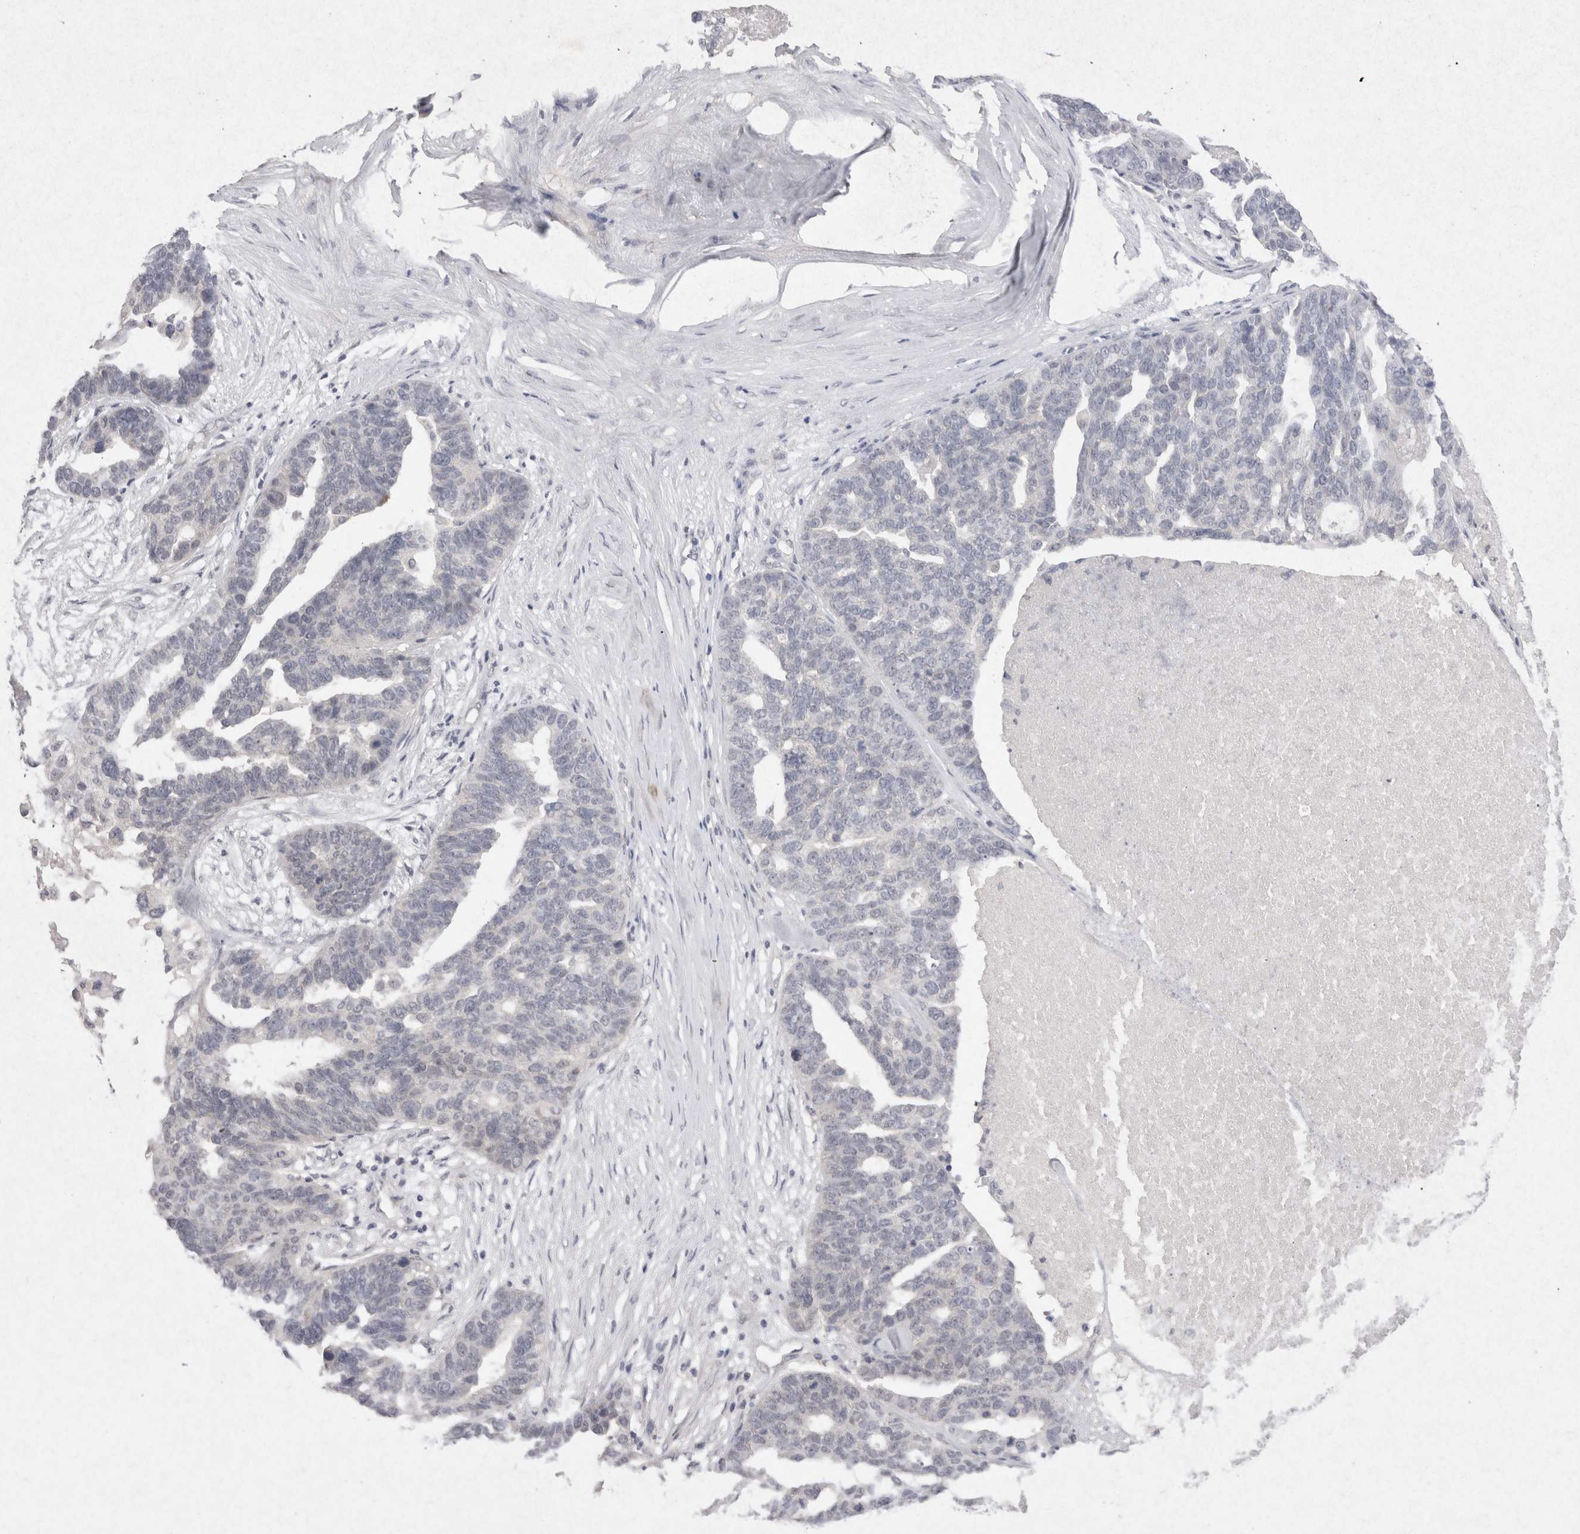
{"staining": {"intensity": "negative", "quantity": "none", "location": "none"}, "tissue": "ovarian cancer", "cell_type": "Tumor cells", "image_type": "cancer", "snomed": [{"axis": "morphology", "description": "Cystadenocarcinoma, serous, NOS"}, {"axis": "topography", "description": "Ovary"}], "caption": "Immunohistochemistry (IHC) of ovarian serous cystadenocarcinoma demonstrates no expression in tumor cells. Nuclei are stained in blue.", "gene": "LYVE1", "patient": {"sex": "female", "age": 59}}